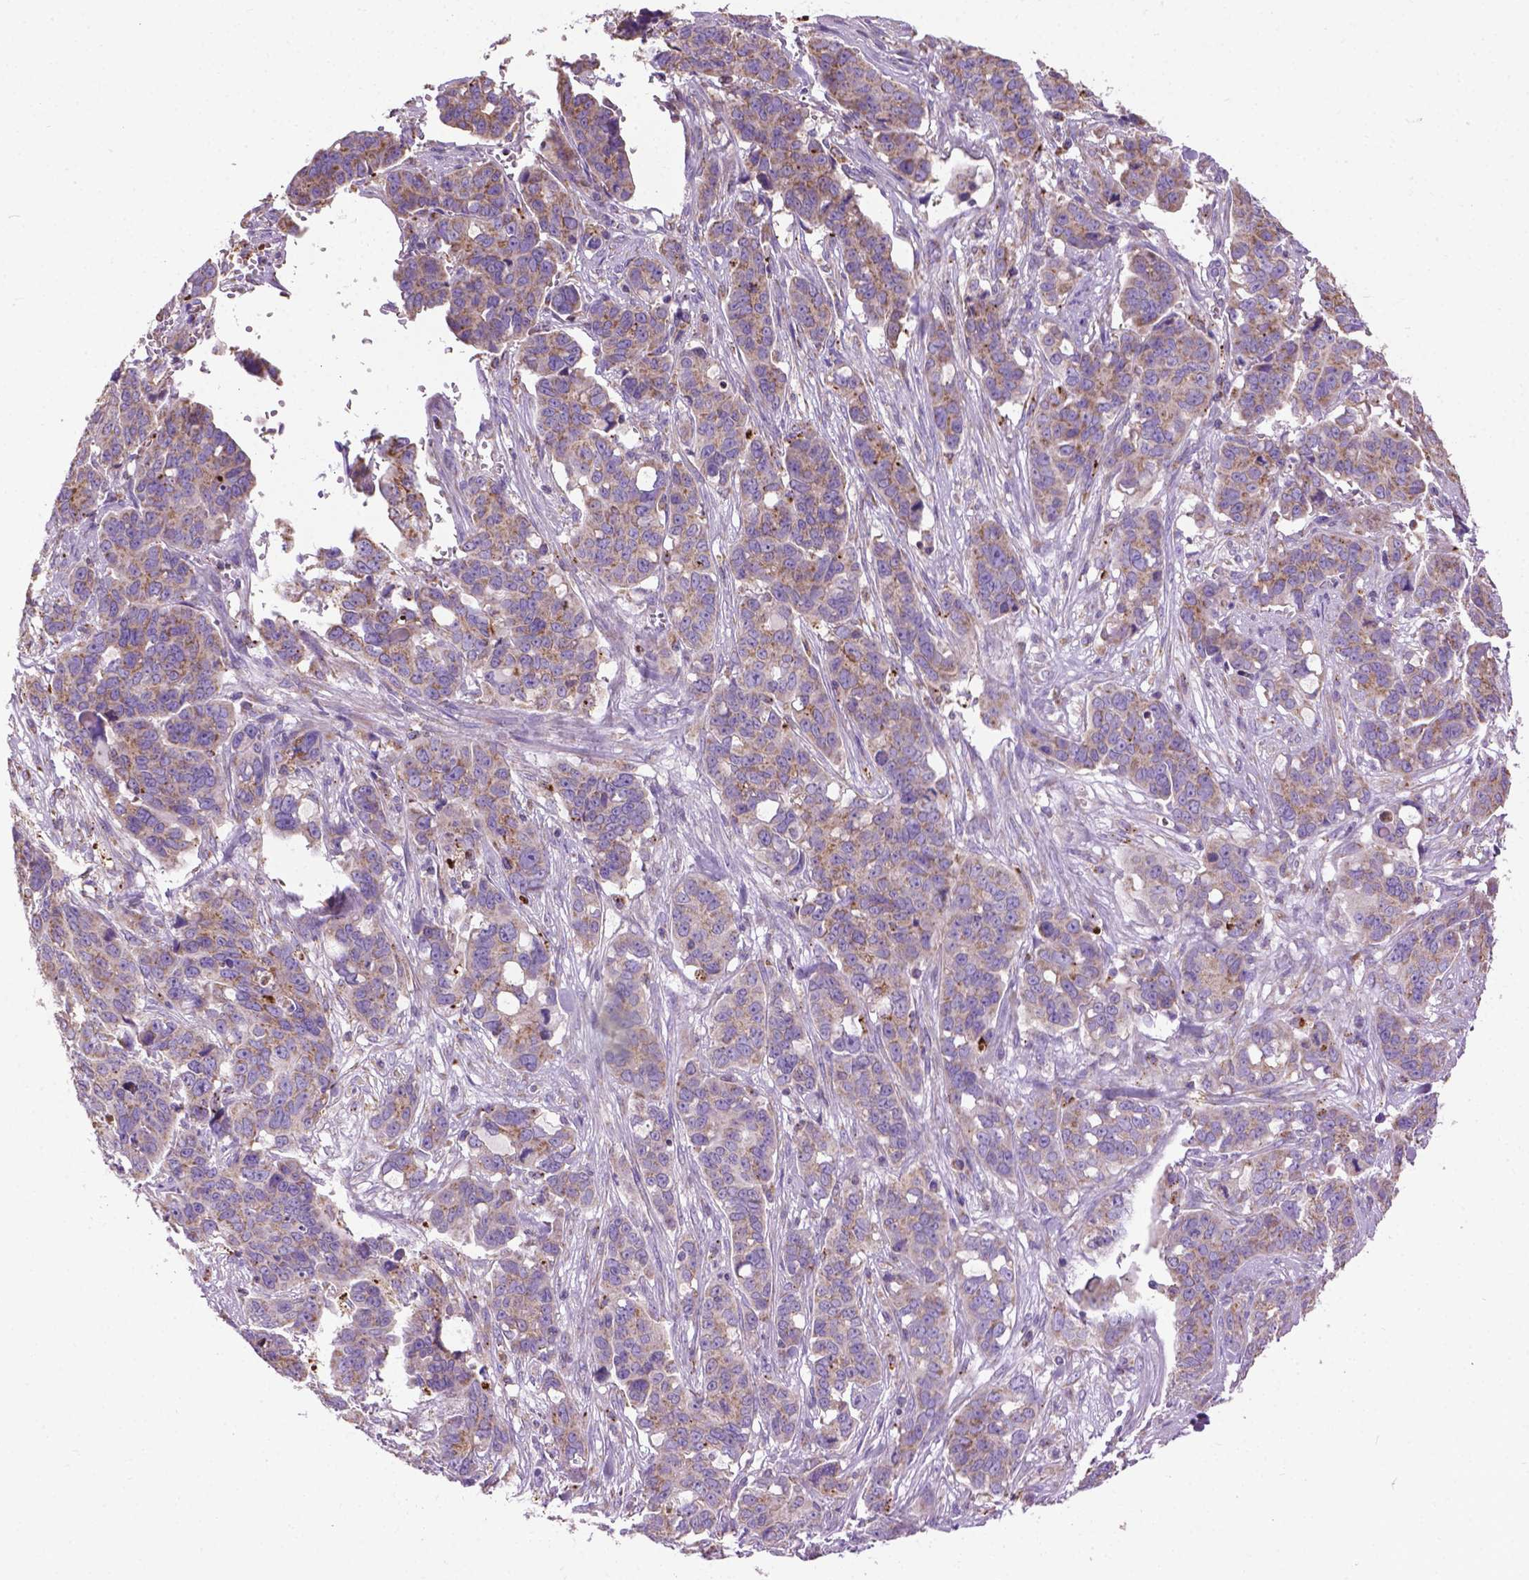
{"staining": {"intensity": "weak", "quantity": ">75%", "location": "cytoplasmic/membranous"}, "tissue": "ovarian cancer", "cell_type": "Tumor cells", "image_type": "cancer", "snomed": [{"axis": "morphology", "description": "Carcinoma, endometroid"}, {"axis": "topography", "description": "Ovary"}], "caption": "A low amount of weak cytoplasmic/membranous positivity is present in approximately >75% of tumor cells in ovarian cancer (endometroid carcinoma) tissue.", "gene": "VDAC1", "patient": {"sex": "female", "age": 78}}